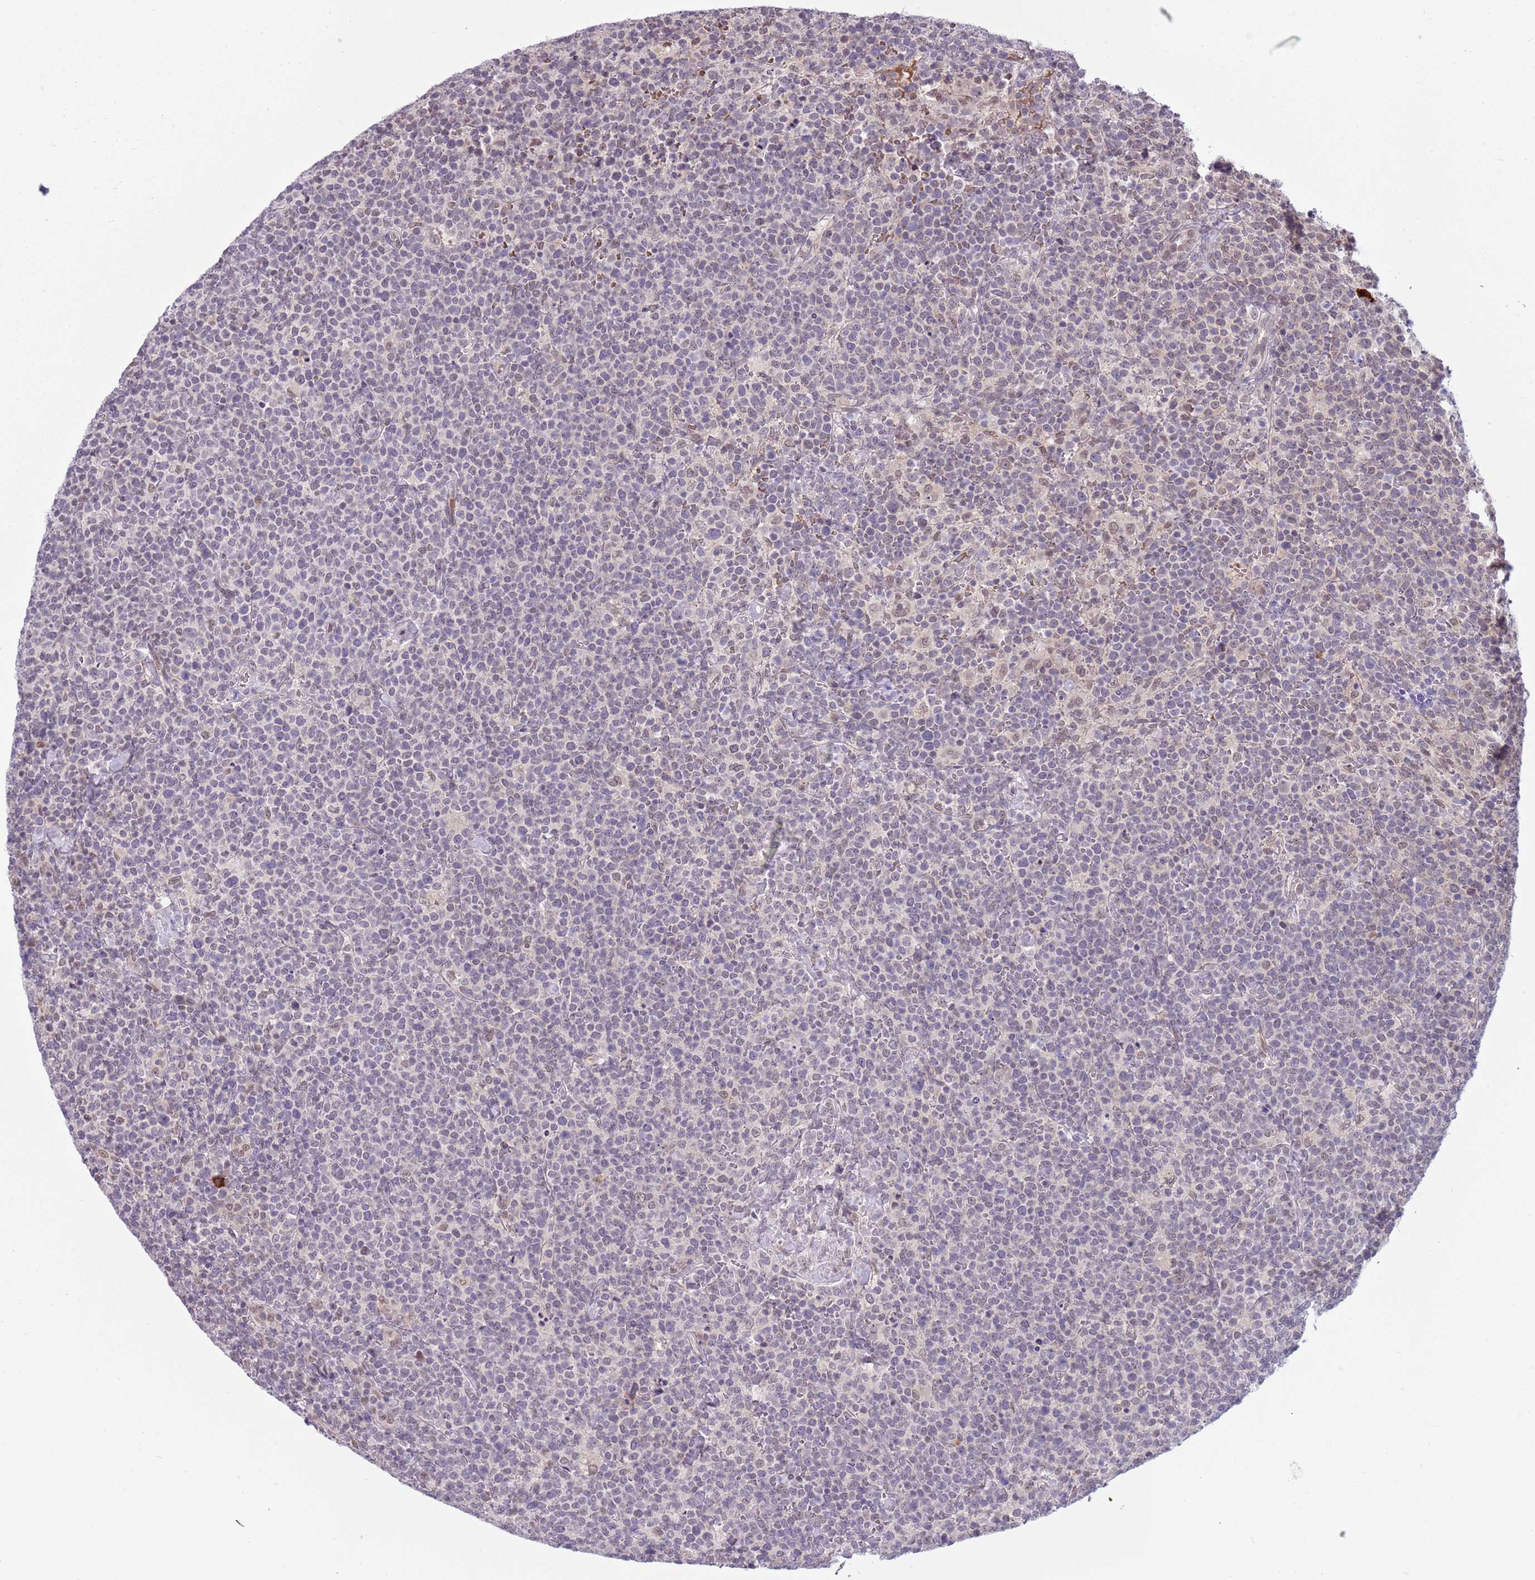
{"staining": {"intensity": "negative", "quantity": "none", "location": "none"}, "tissue": "lymphoma", "cell_type": "Tumor cells", "image_type": "cancer", "snomed": [{"axis": "morphology", "description": "Malignant lymphoma, non-Hodgkin's type, High grade"}, {"axis": "topography", "description": "Lymph node"}], "caption": "High magnification brightfield microscopy of malignant lymphoma, non-Hodgkin's type (high-grade) stained with DAB (3,3'-diaminobenzidine) (brown) and counterstained with hematoxylin (blue): tumor cells show no significant staining.", "gene": "TM2D1", "patient": {"sex": "male", "age": 61}}